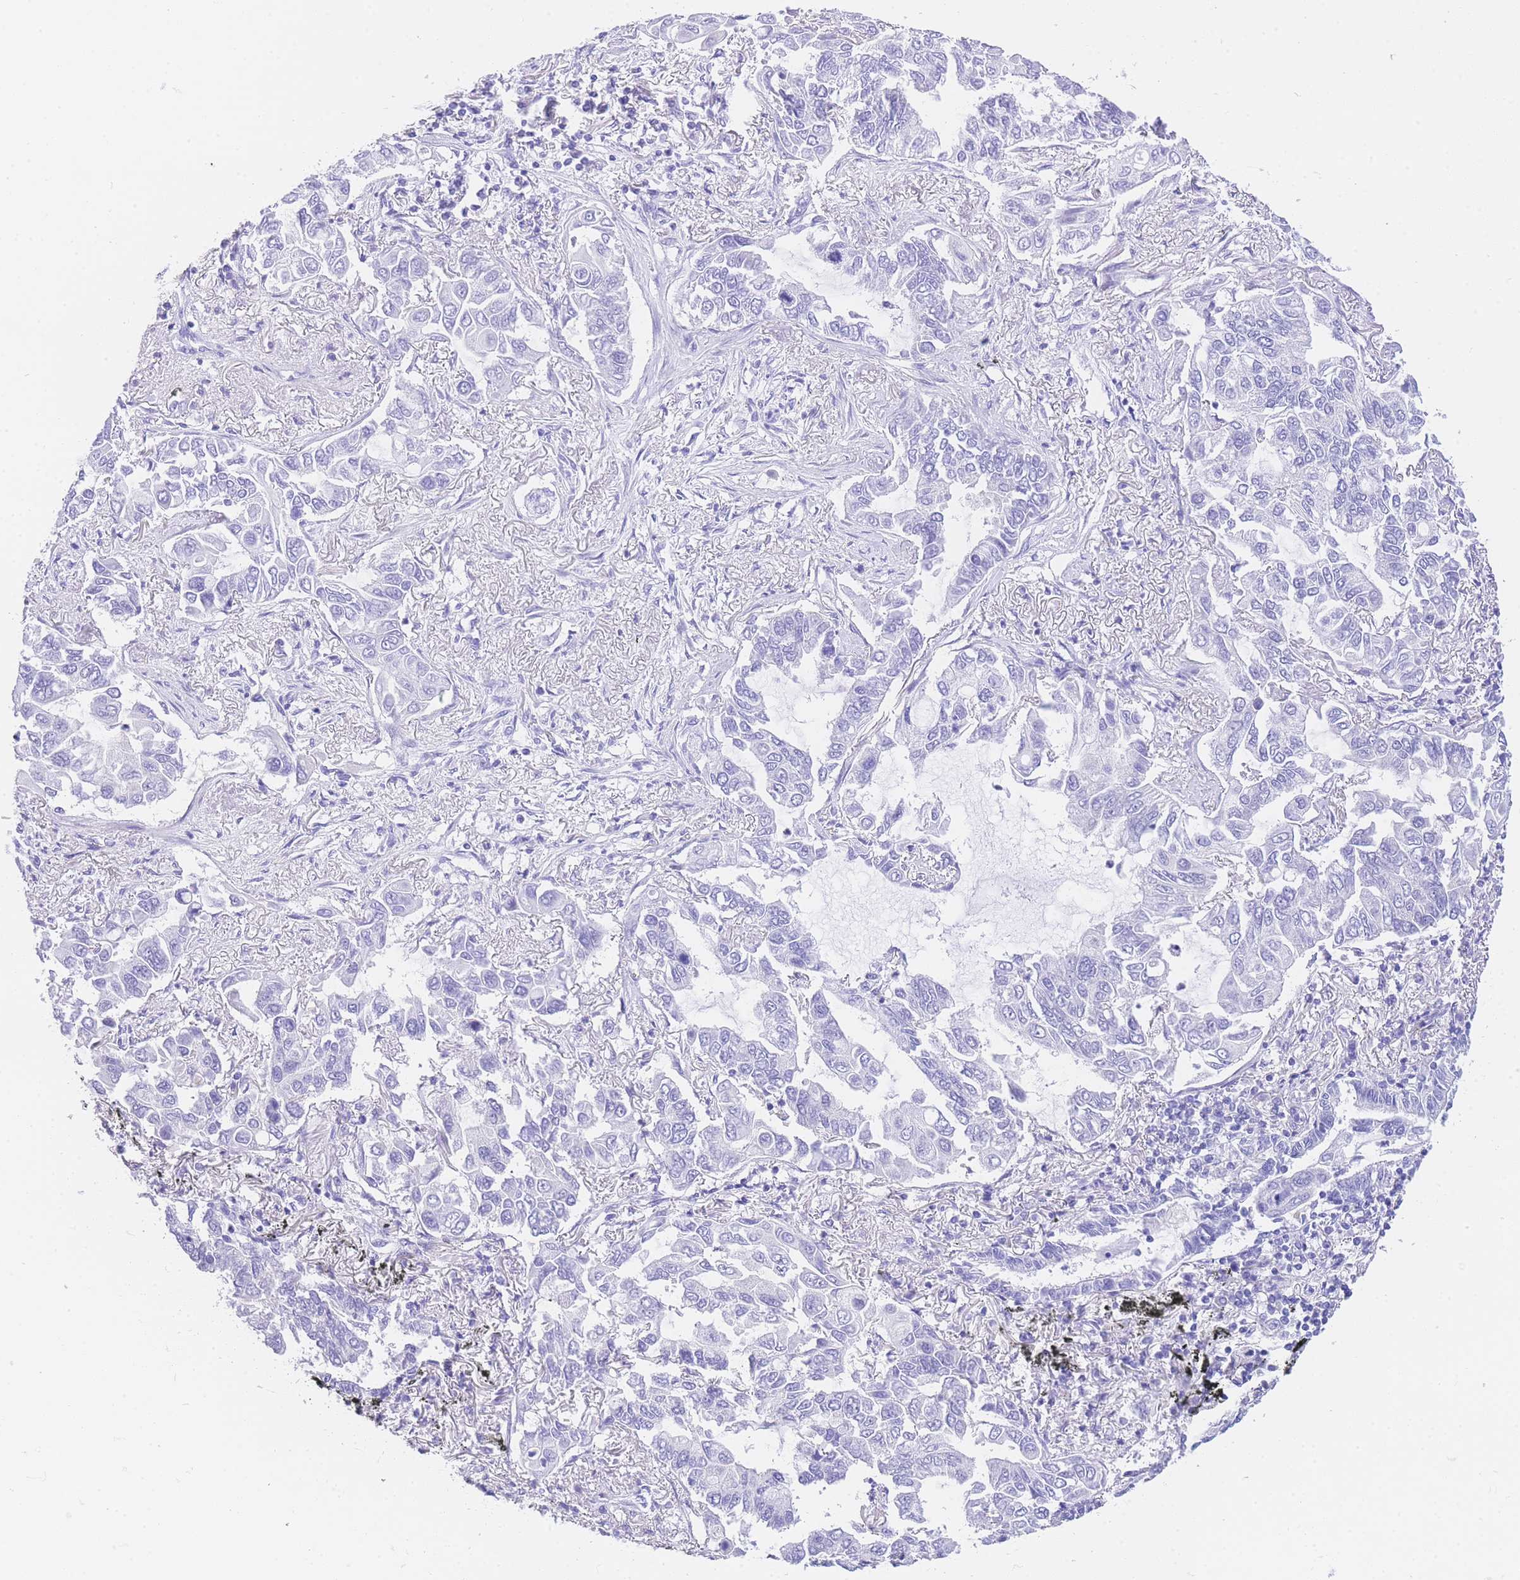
{"staining": {"intensity": "negative", "quantity": "none", "location": "none"}, "tissue": "lung cancer", "cell_type": "Tumor cells", "image_type": "cancer", "snomed": [{"axis": "morphology", "description": "Adenocarcinoma, NOS"}, {"axis": "topography", "description": "Lung"}], "caption": "Protein analysis of adenocarcinoma (lung) demonstrates no significant staining in tumor cells.", "gene": "NKD2", "patient": {"sex": "male", "age": 64}}